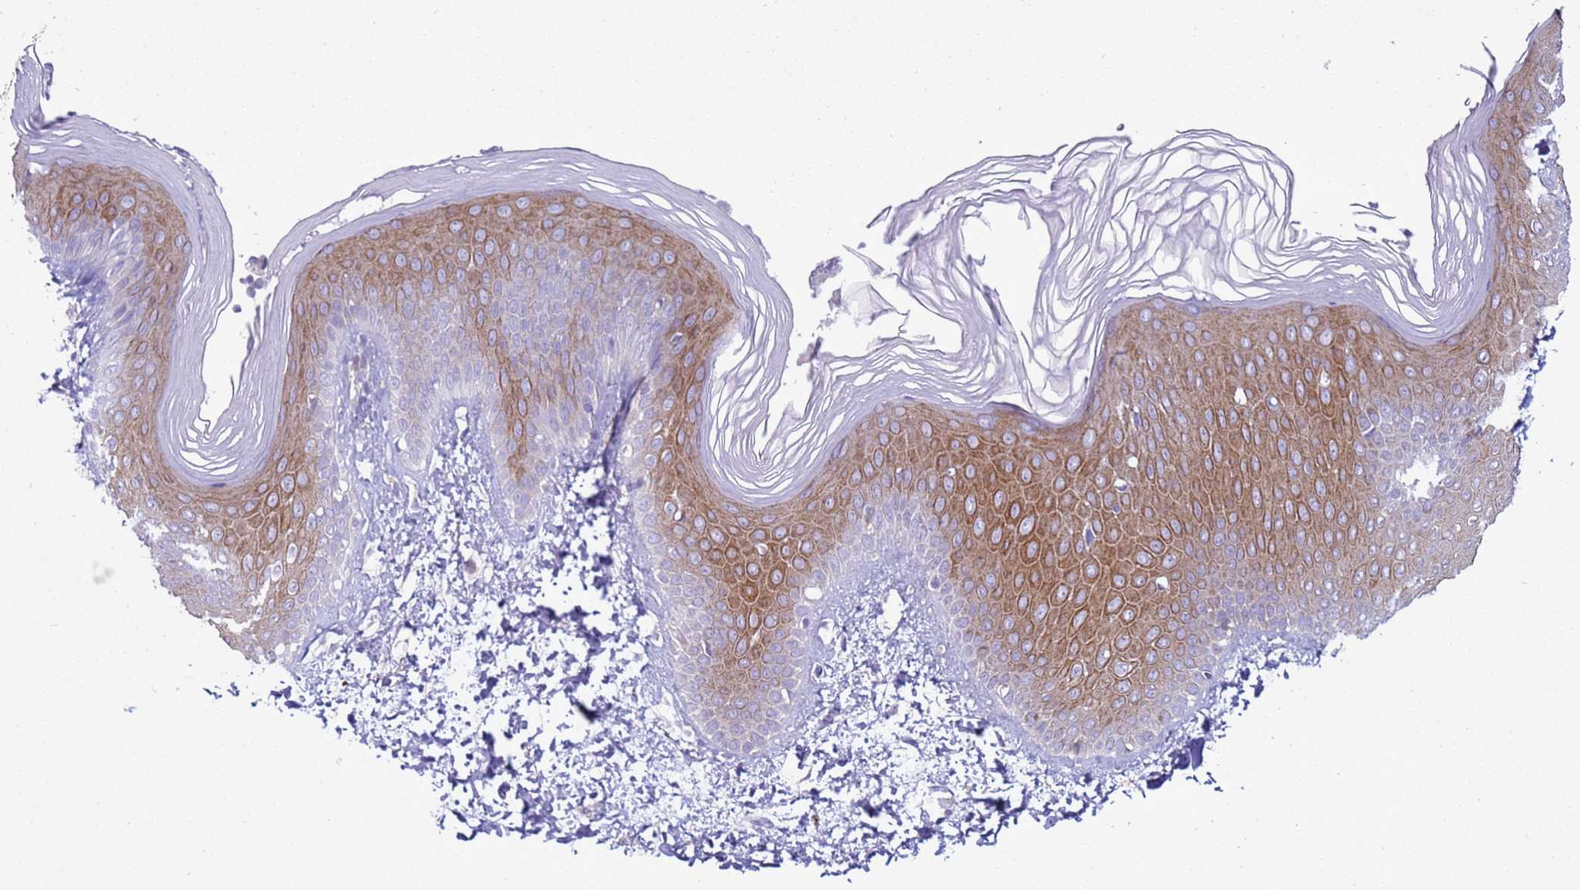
{"staining": {"intensity": "moderate", "quantity": "25%-75%", "location": "cytoplasmic/membranous"}, "tissue": "skin", "cell_type": "Epidermal cells", "image_type": "normal", "snomed": [{"axis": "morphology", "description": "Normal tissue, NOS"}, {"axis": "morphology", "description": "Inflammation, NOS"}, {"axis": "topography", "description": "Soft tissue"}, {"axis": "topography", "description": "Anal"}], "caption": "Immunohistochemical staining of benign human skin reveals 25%-75% levels of moderate cytoplasmic/membranous protein positivity in approximately 25%-75% of epidermal cells.", "gene": "ABHD17B", "patient": {"sex": "female", "age": 15}}